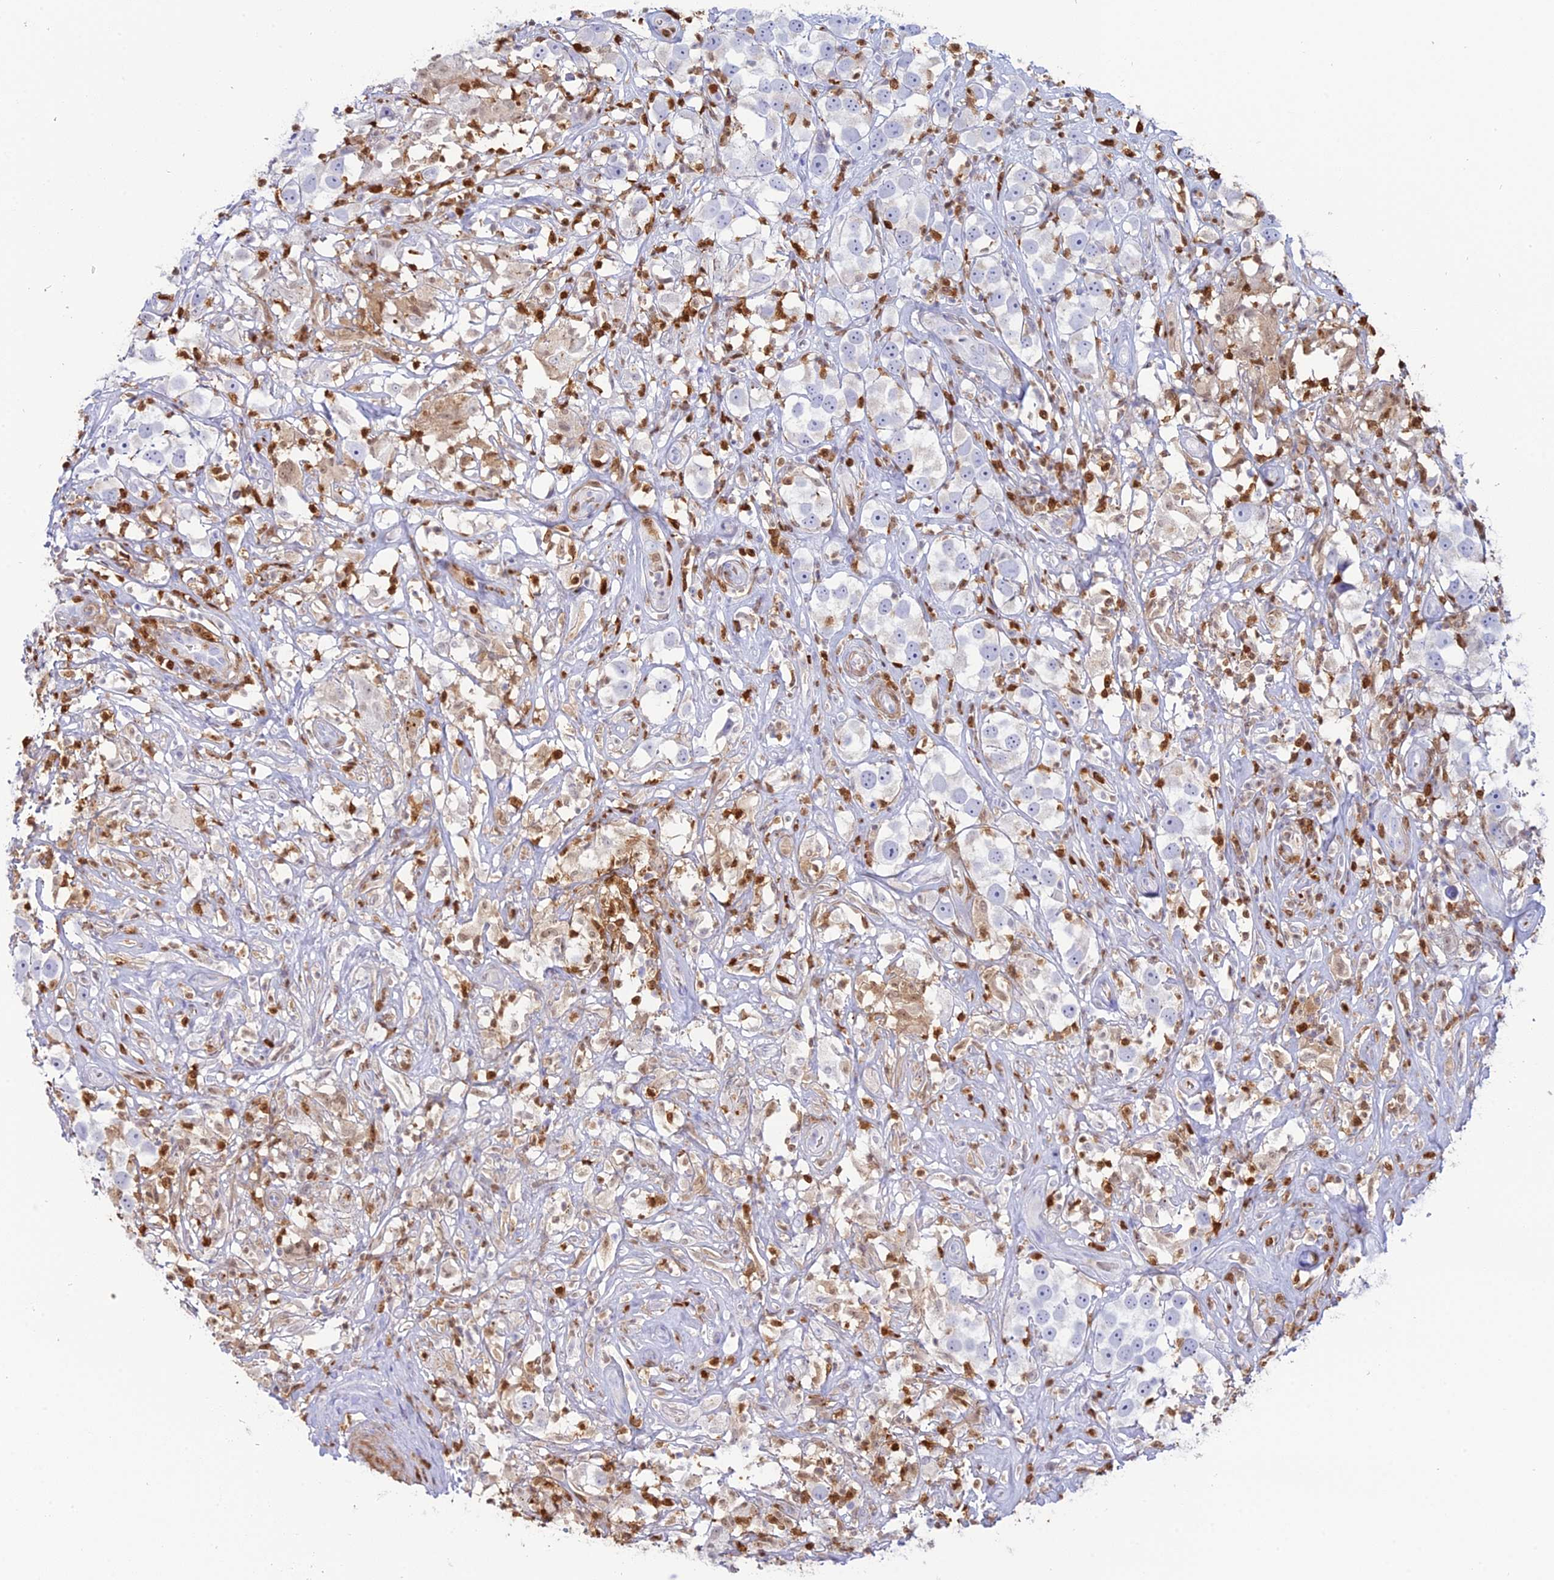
{"staining": {"intensity": "negative", "quantity": "none", "location": "none"}, "tissue": "testis cancer", "cell_type": "Tumor cells", "image_type": "cancer", "snomed": [{"axis": "morphology", "description": "Seminoma, NOS"}, {"axis": "topography", "description": "Testis"}], "caption": "There is no significant positivity in tumor cells of seminoma (testis).", "gene": "PGBD4", "patient": {"sex": "male", "age": 49}}